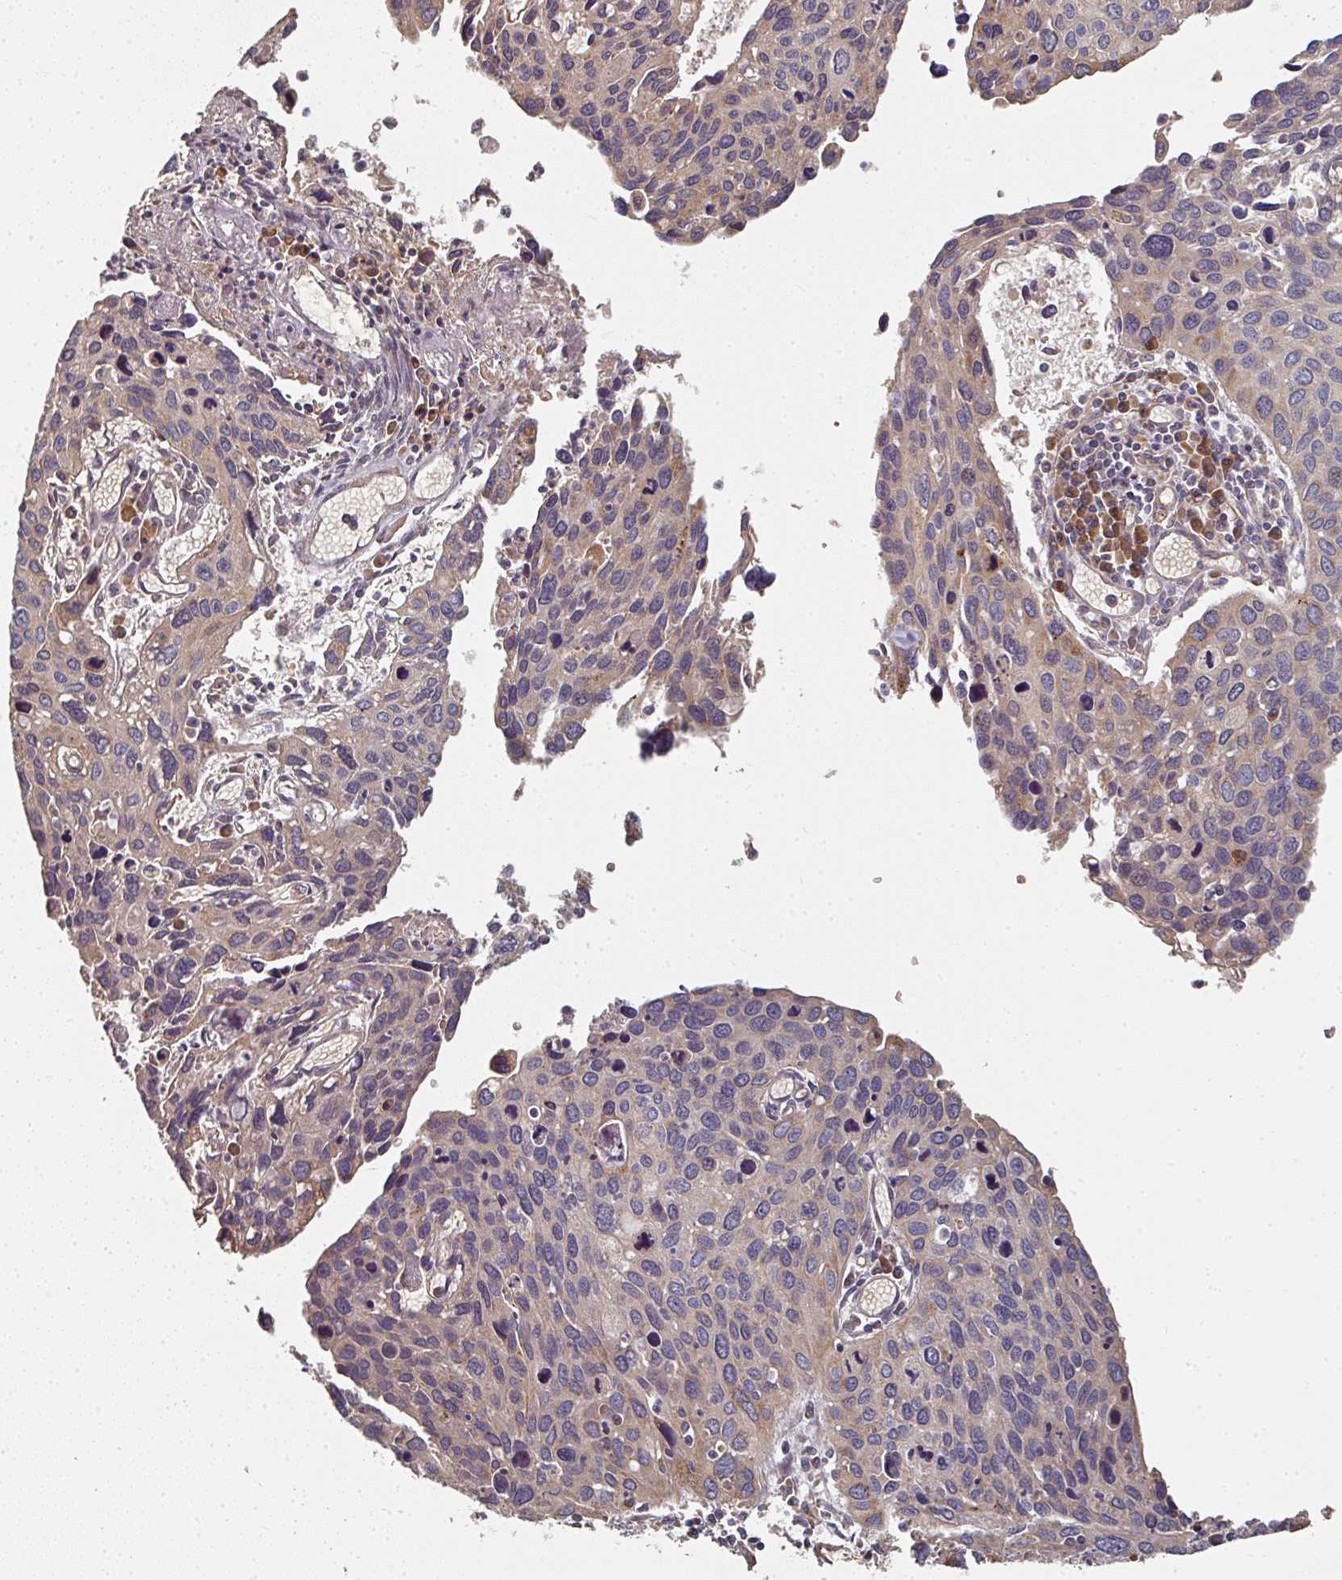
{"staining": {"intensity": "weak", "quantity": "25%-75%", "location": "cytoplasmic/membranous"}, "tissue": "cervical cancer", "cell_type": "Tumor cells", "image_type": "cancer", "snomed": [{"axis": "morphology", "description": "Squamous cell carcinoma, NOS"}, {"axis": "topography", "description": "Cervix"}], "caption": "A low amount of weak cytoplasmic/membranous positivity is appreciated in approximately 25%-75% of tumor cells in squamous cell carcinoma (cervical) tissue. (Brightfield microscopy of DAB IHC at high magnification).", "gene": "EDEM2", "patient": {"sex": "female", "age": 55}}